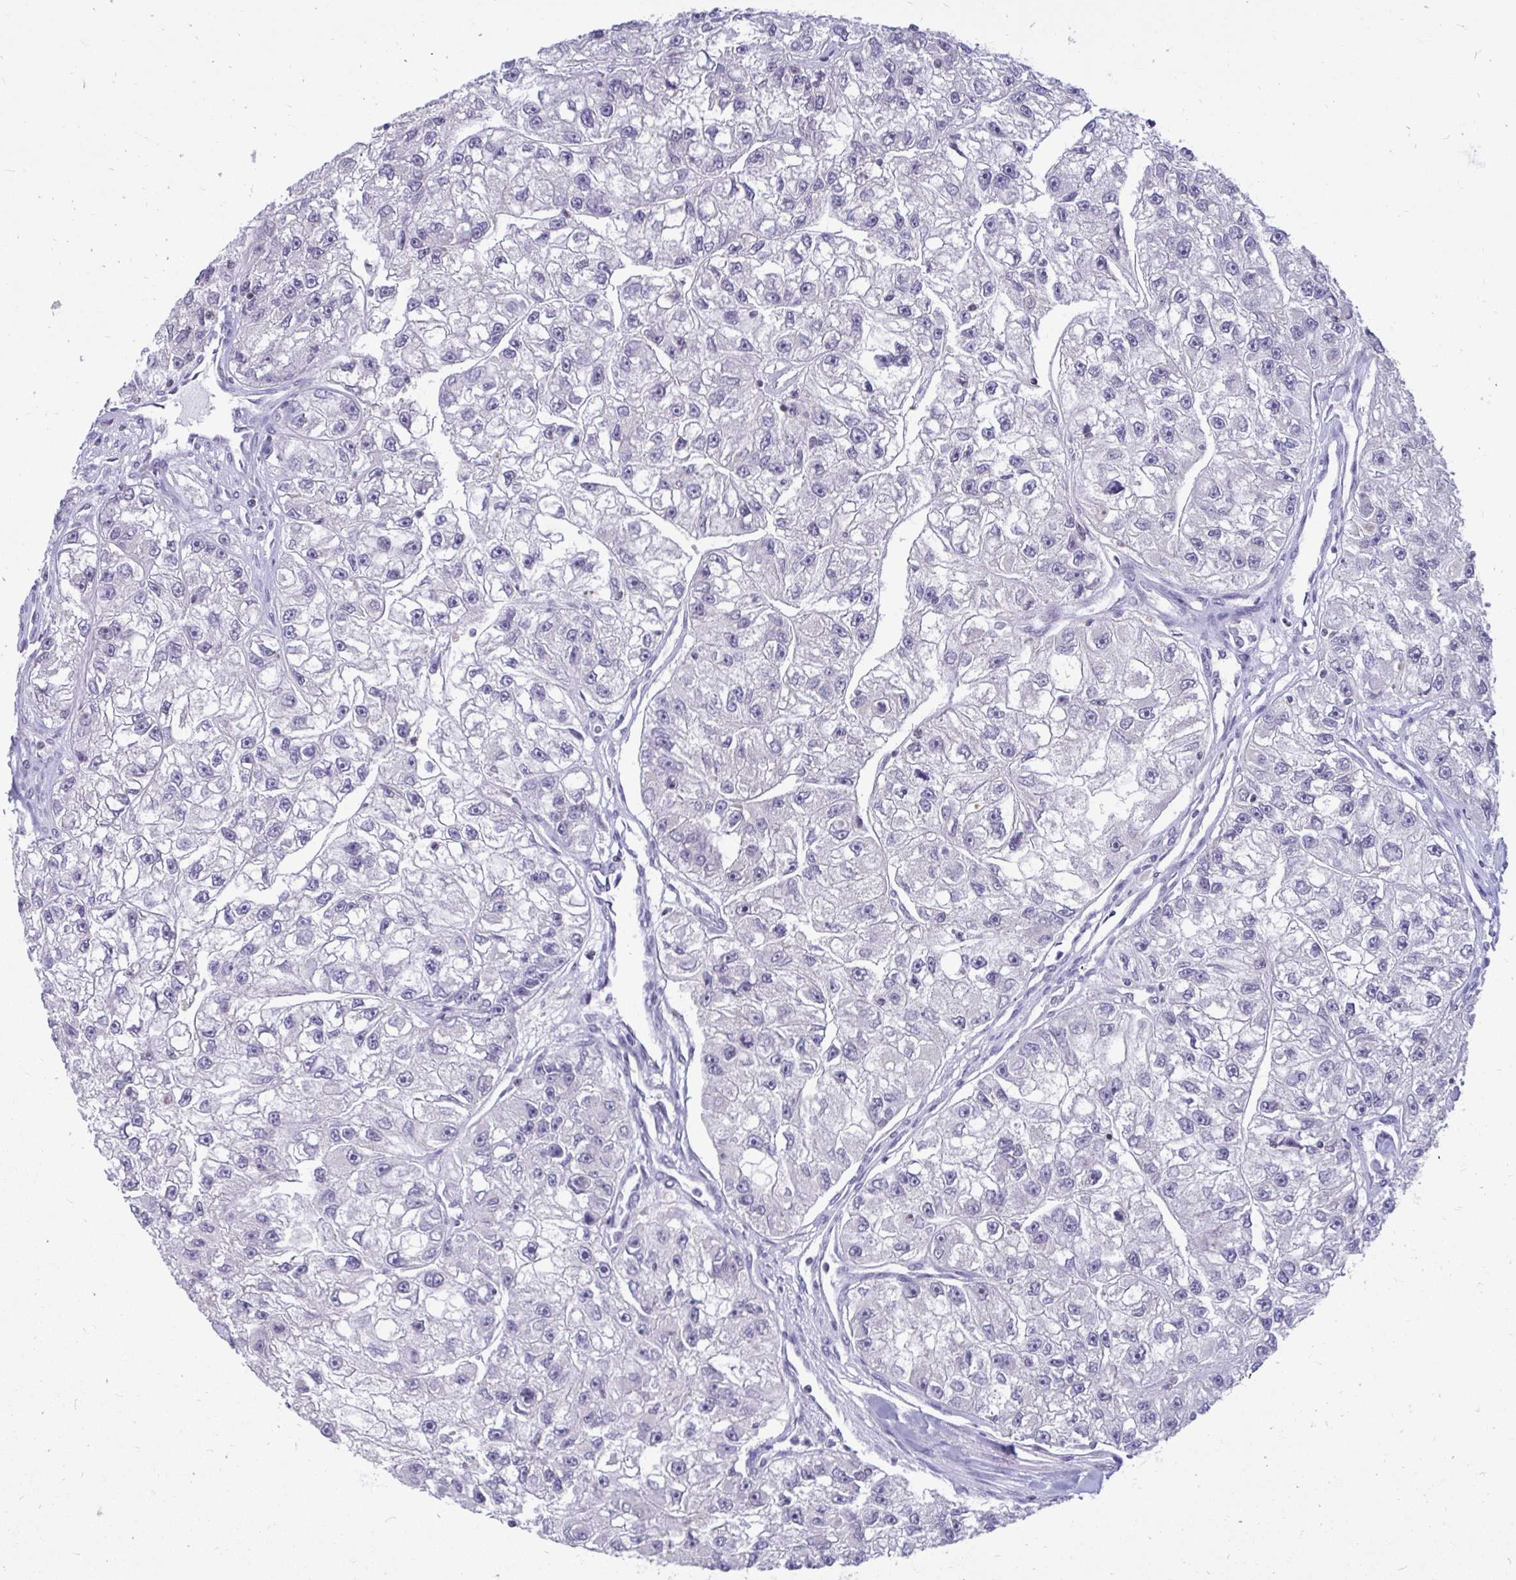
{"staining": {"intensity": "negative", "quantity": "none", "location": "none"}, "tissue": "renal cancer", "cell_type": "Tumor cells", "image_type": "cancer", "snomed": [{"axis": "morphology", "description": "Adenocarcinoma, NOS"}, {"axis": "topography", "description": "Kidney"}], "caption": "Micrograph shows no protein expression in tumor cells of adenocarcinoma (renal) tissue. The staining was performed using DAB to visualize the protein expression in brown, while the nuclei were stained in blue with hematoxylin (Magnification: 20x).", "gene": "ARPP19", "patient": {"sex": "male", "age": 63}}